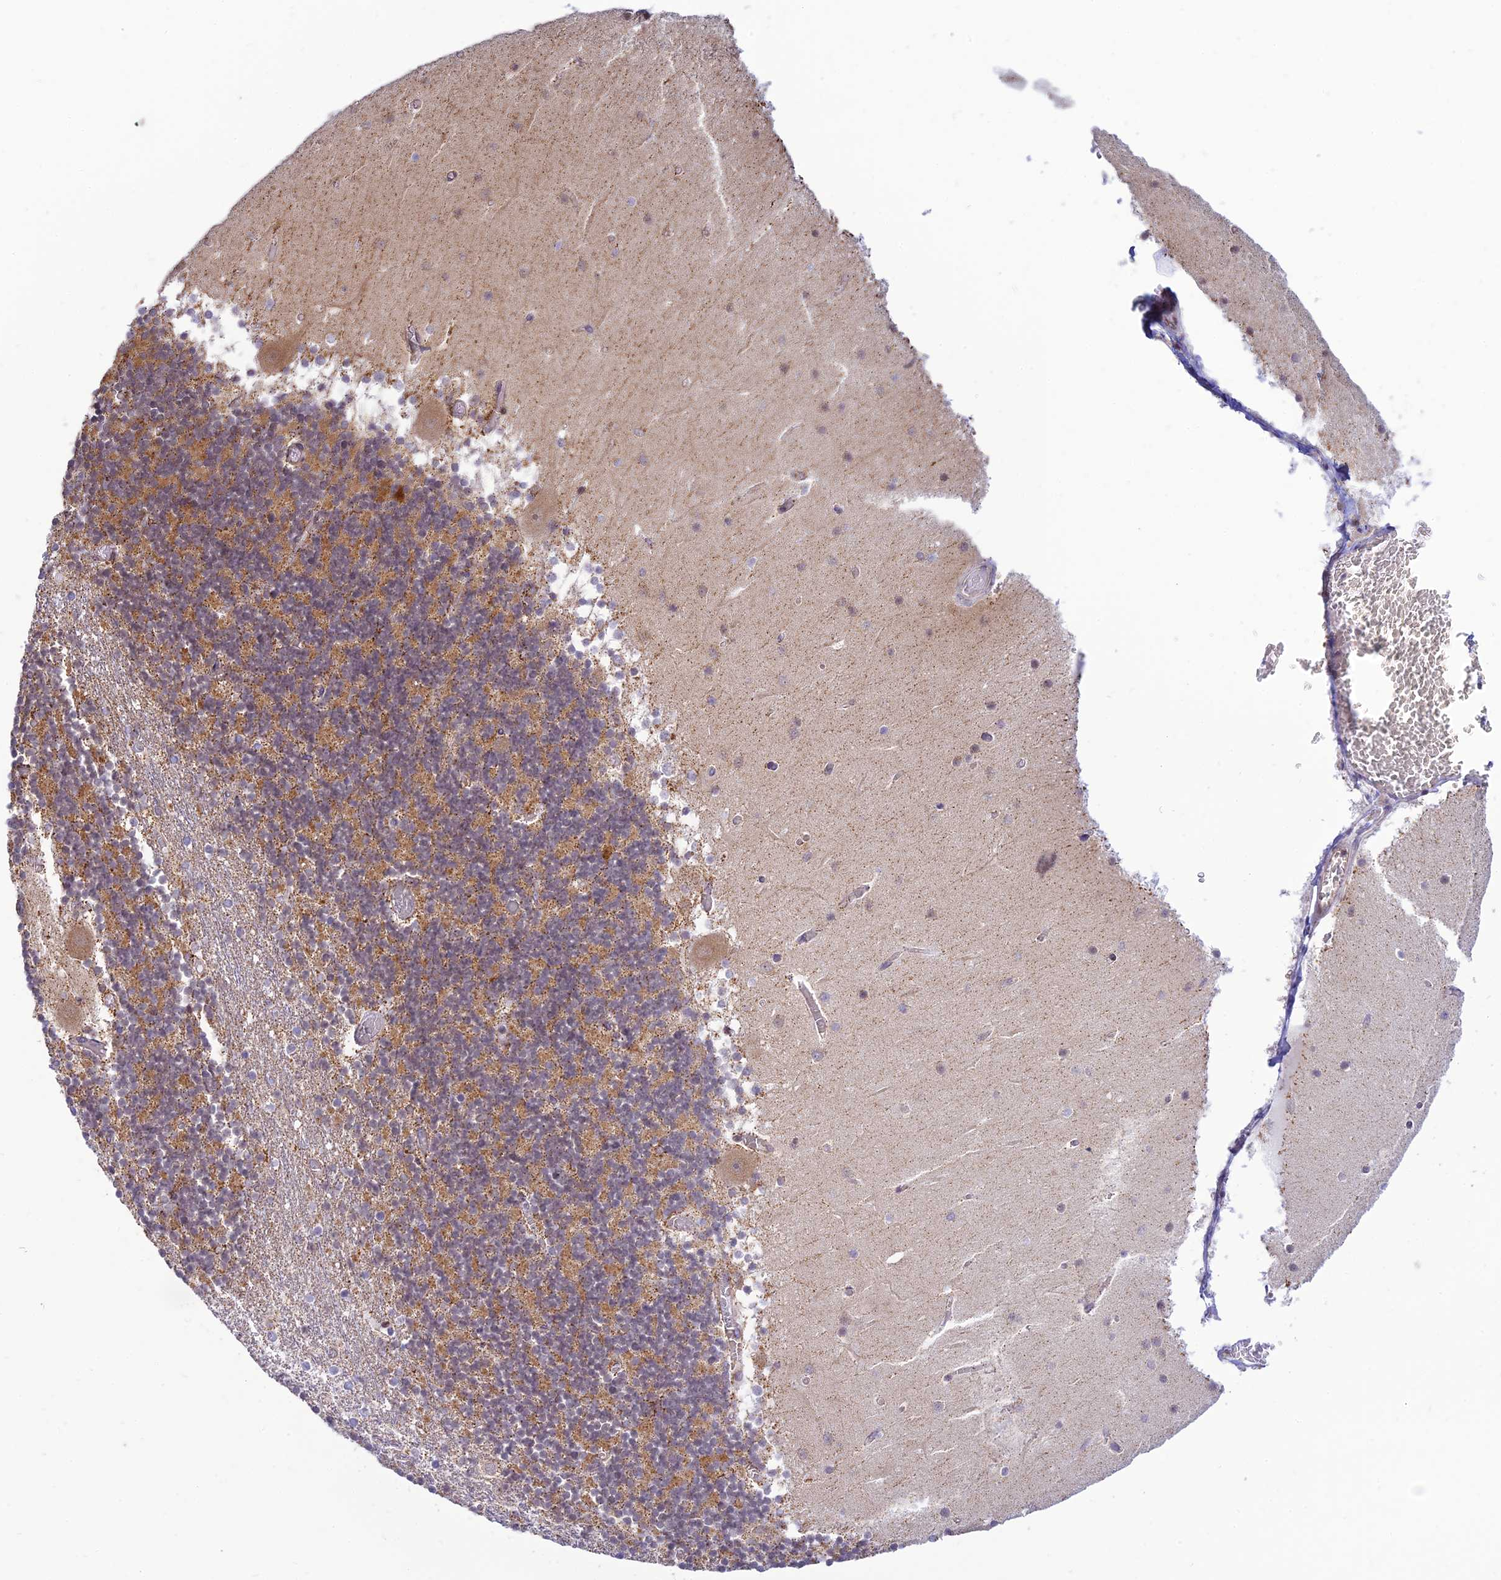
{"staining": {"intensity": "moderate", "quantity": ">75%", "location": "cytoplasmic/membranous"}, "tissue": "cerebellum", "cell_type": "Cells in granular layer", "image_type": "normal", "snomed": [{"axis": "morphology", "description": "Normal tissue, NOS"}, {"axis": "topography", "description": "Cerebellum"}], "caption": "Human cerebellum stained with a brown dye demonstrates moderate cytoplasmic/membranous positive positivity in about >75% of cells in granular layer.", "gene": "HOOK2", "patient": {"sex": "female", "age": 28}}